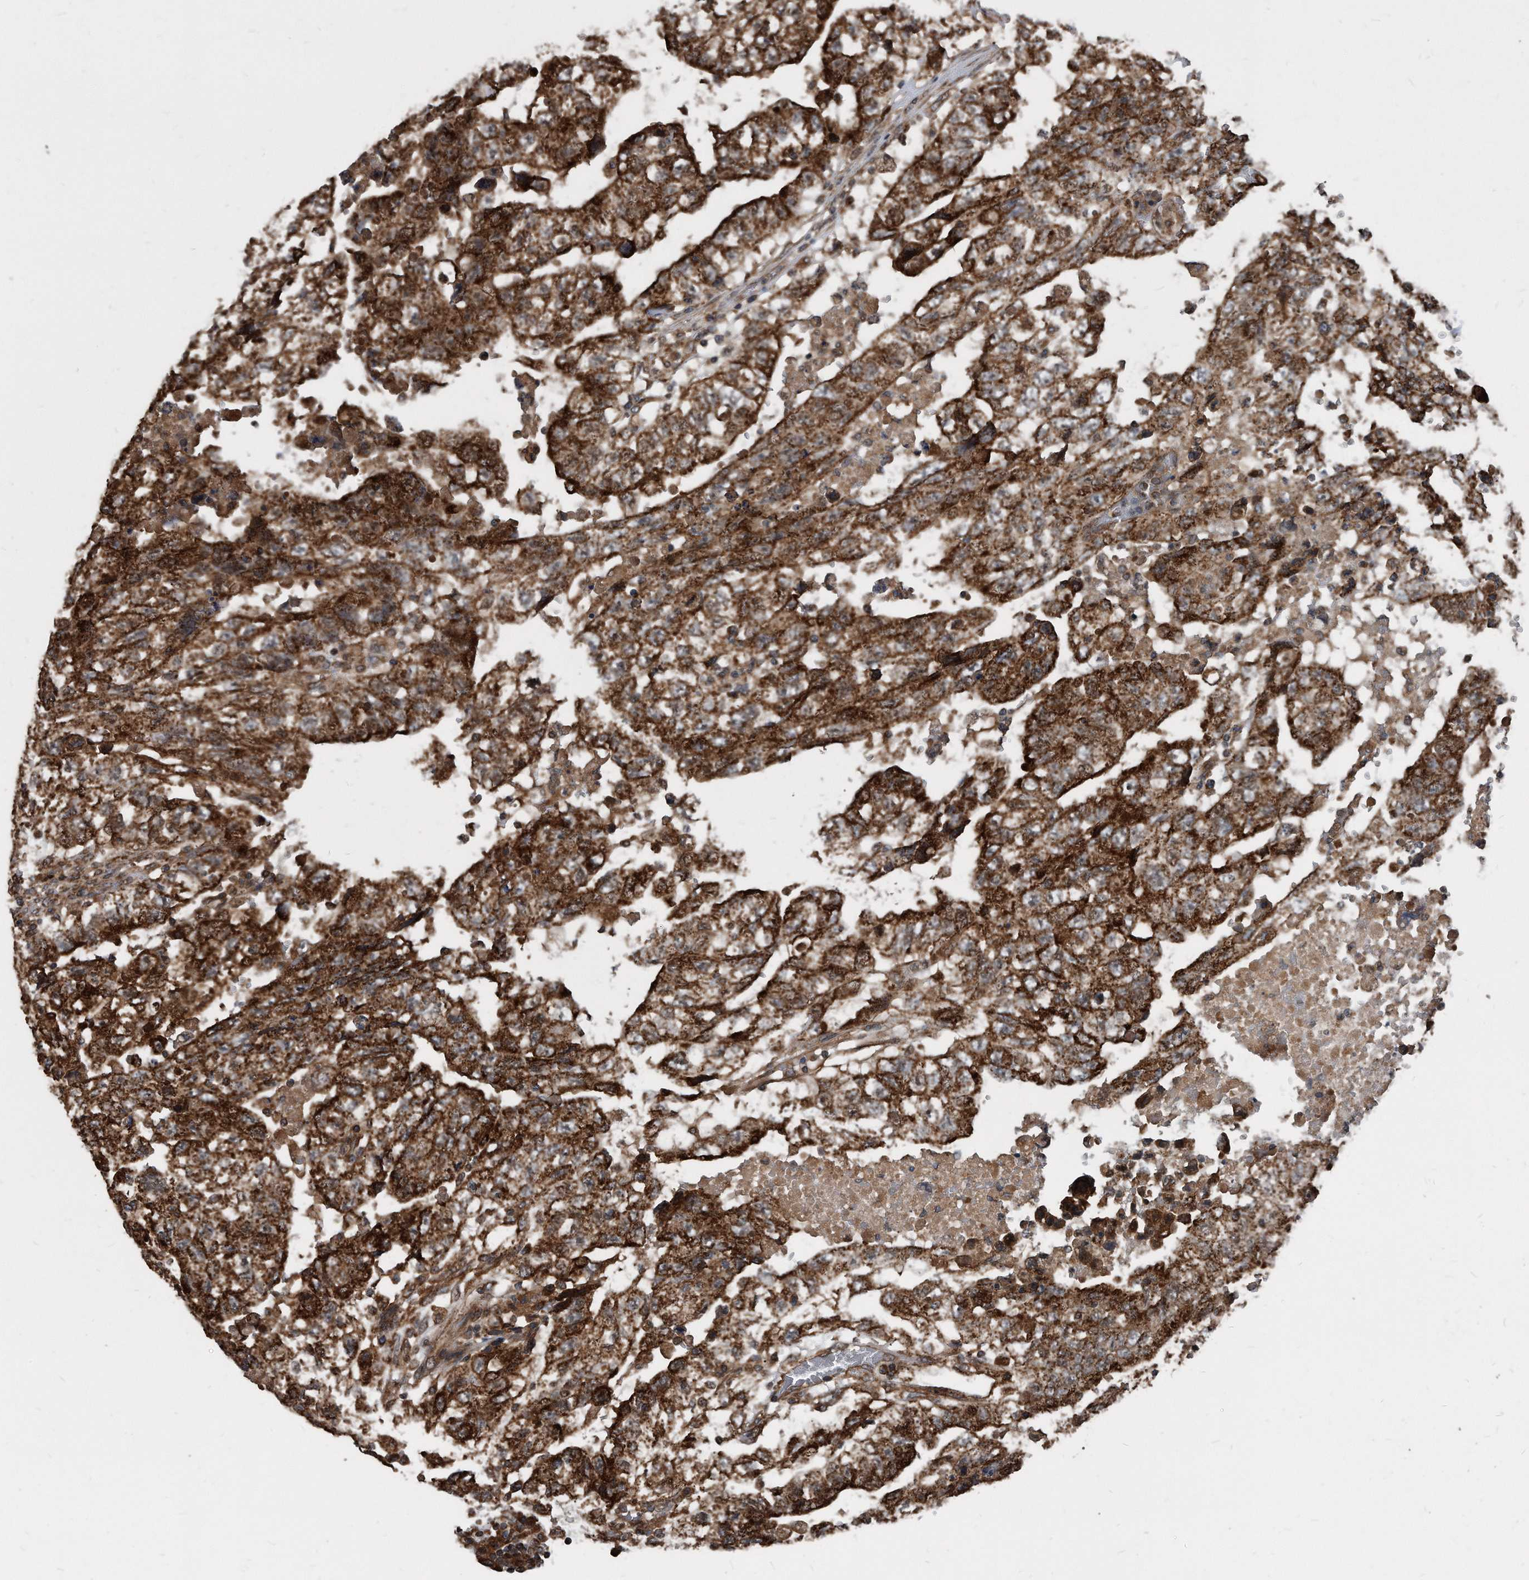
{"staining": {"intensity": "strong", "quantity": ">75%", "location": "cytoplasmic/membranous"}, "tissue": "testis cancer", "cell_type": "Tumor cells", "image_type": "cancer", "snomed": [{"axis": "morphology", "description": "Carcinoma, Embryonal, NOS"}, {"axis": "topography", "description": "Testis"}], "caption": "This is a histology image of IHC staining of testis embryonal carcinoma, which shows strong positivity in the cytoplasmic/membranous of tumor cells.", "gene": "FAM136A", "patient": {"sex": "male", "age": 36}}